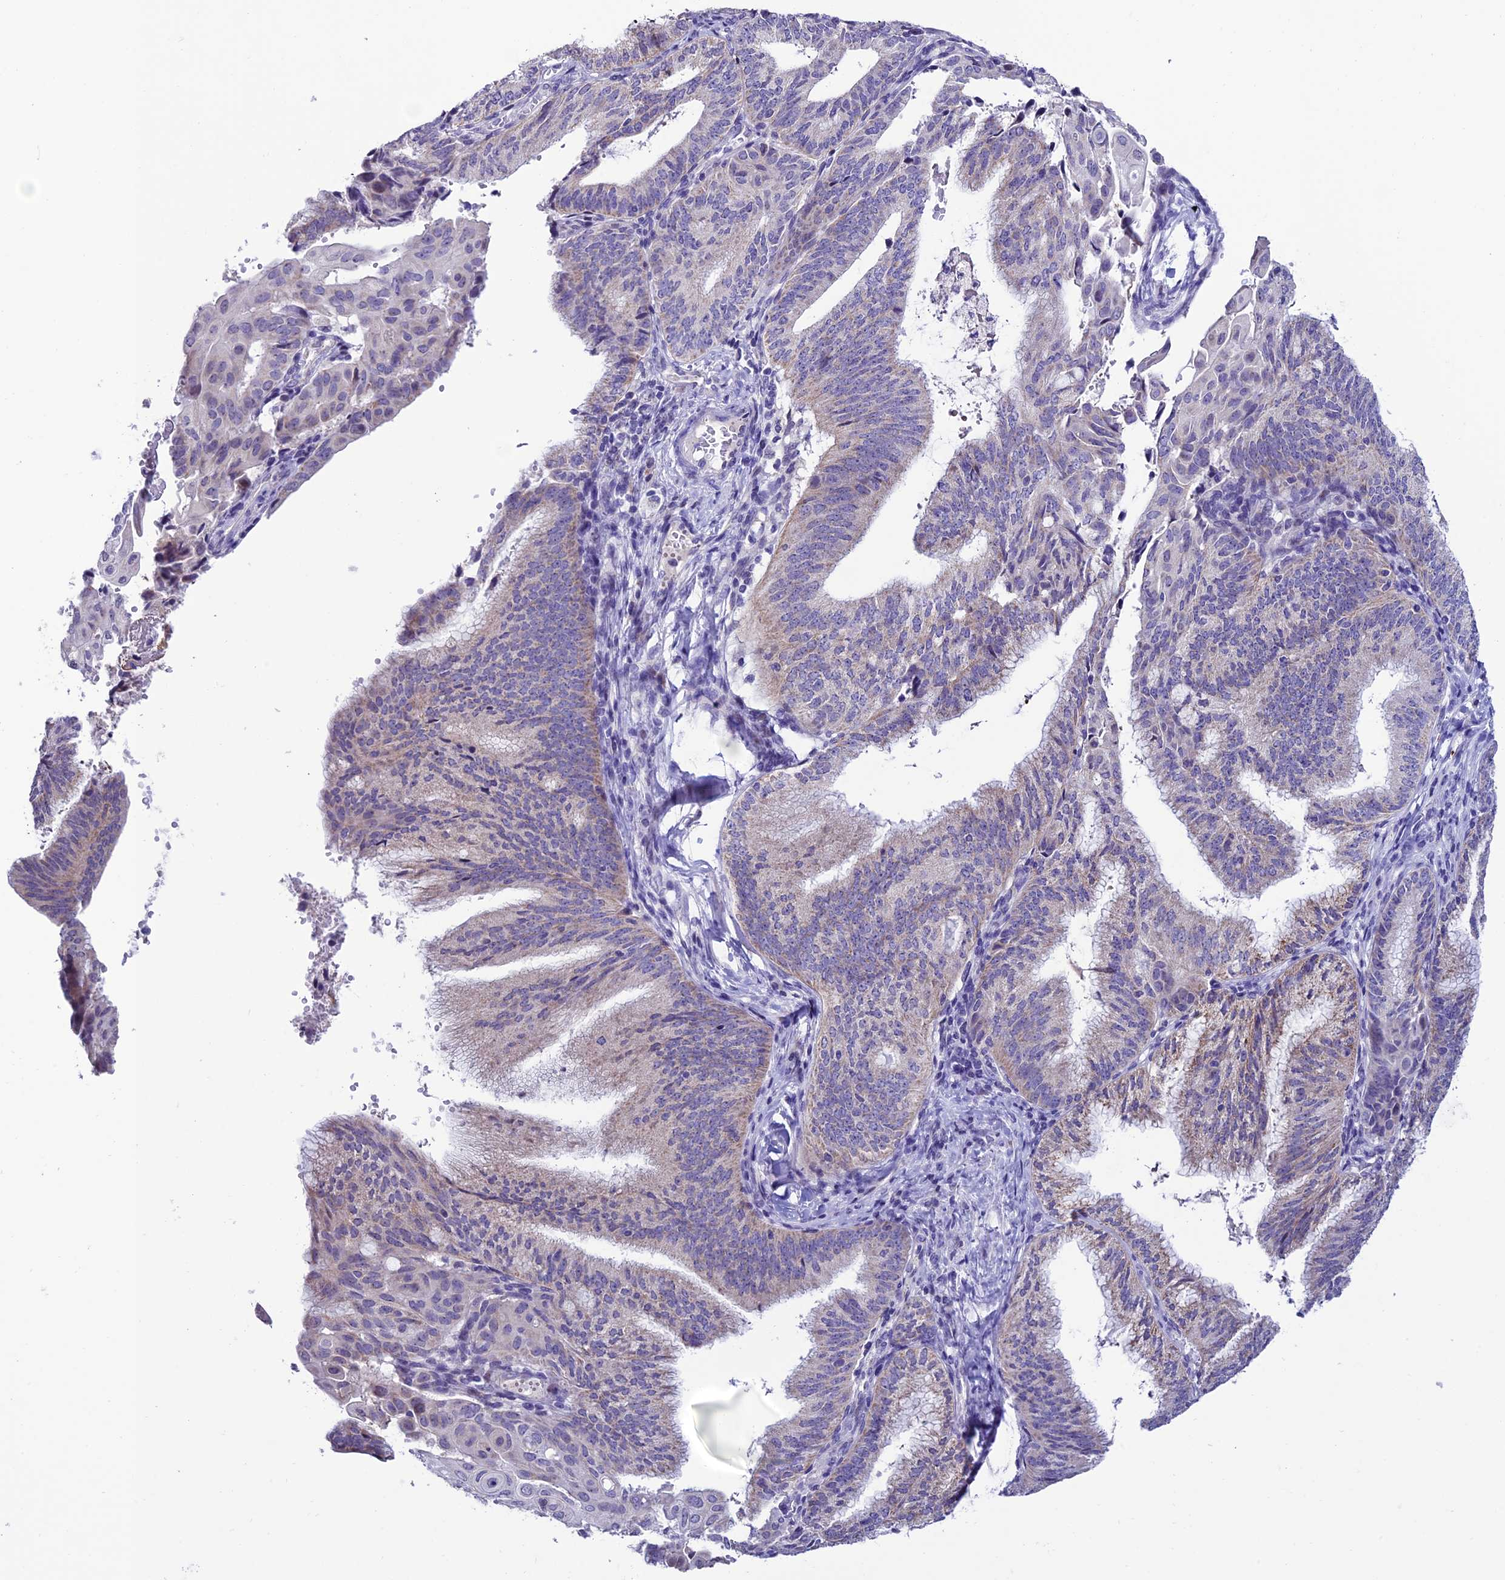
{"staining": {"intensity": "weak", "quantity": "<25%", "location": "cytoplasmic/membranous"}, "tissue": "endometrial cancer", "cell_type": "Tumor cells", "image_type": "cancer", "snomed": [{"axis": "morphology", "description": "Adenocarcinoma, NOS"}, {"axis": "topography", "description": "Endometrium"}], "caption": "DAB immunohistochemical staining of human endometrial adenocarcinoma reveals no significant expression in tumor cells. (DAB immunohistochemistry (IHC) visualized using brightfield microscopy, high magnification).", "gene": "SLC10A1", "patient": {"sex": "female", "age": 49}}